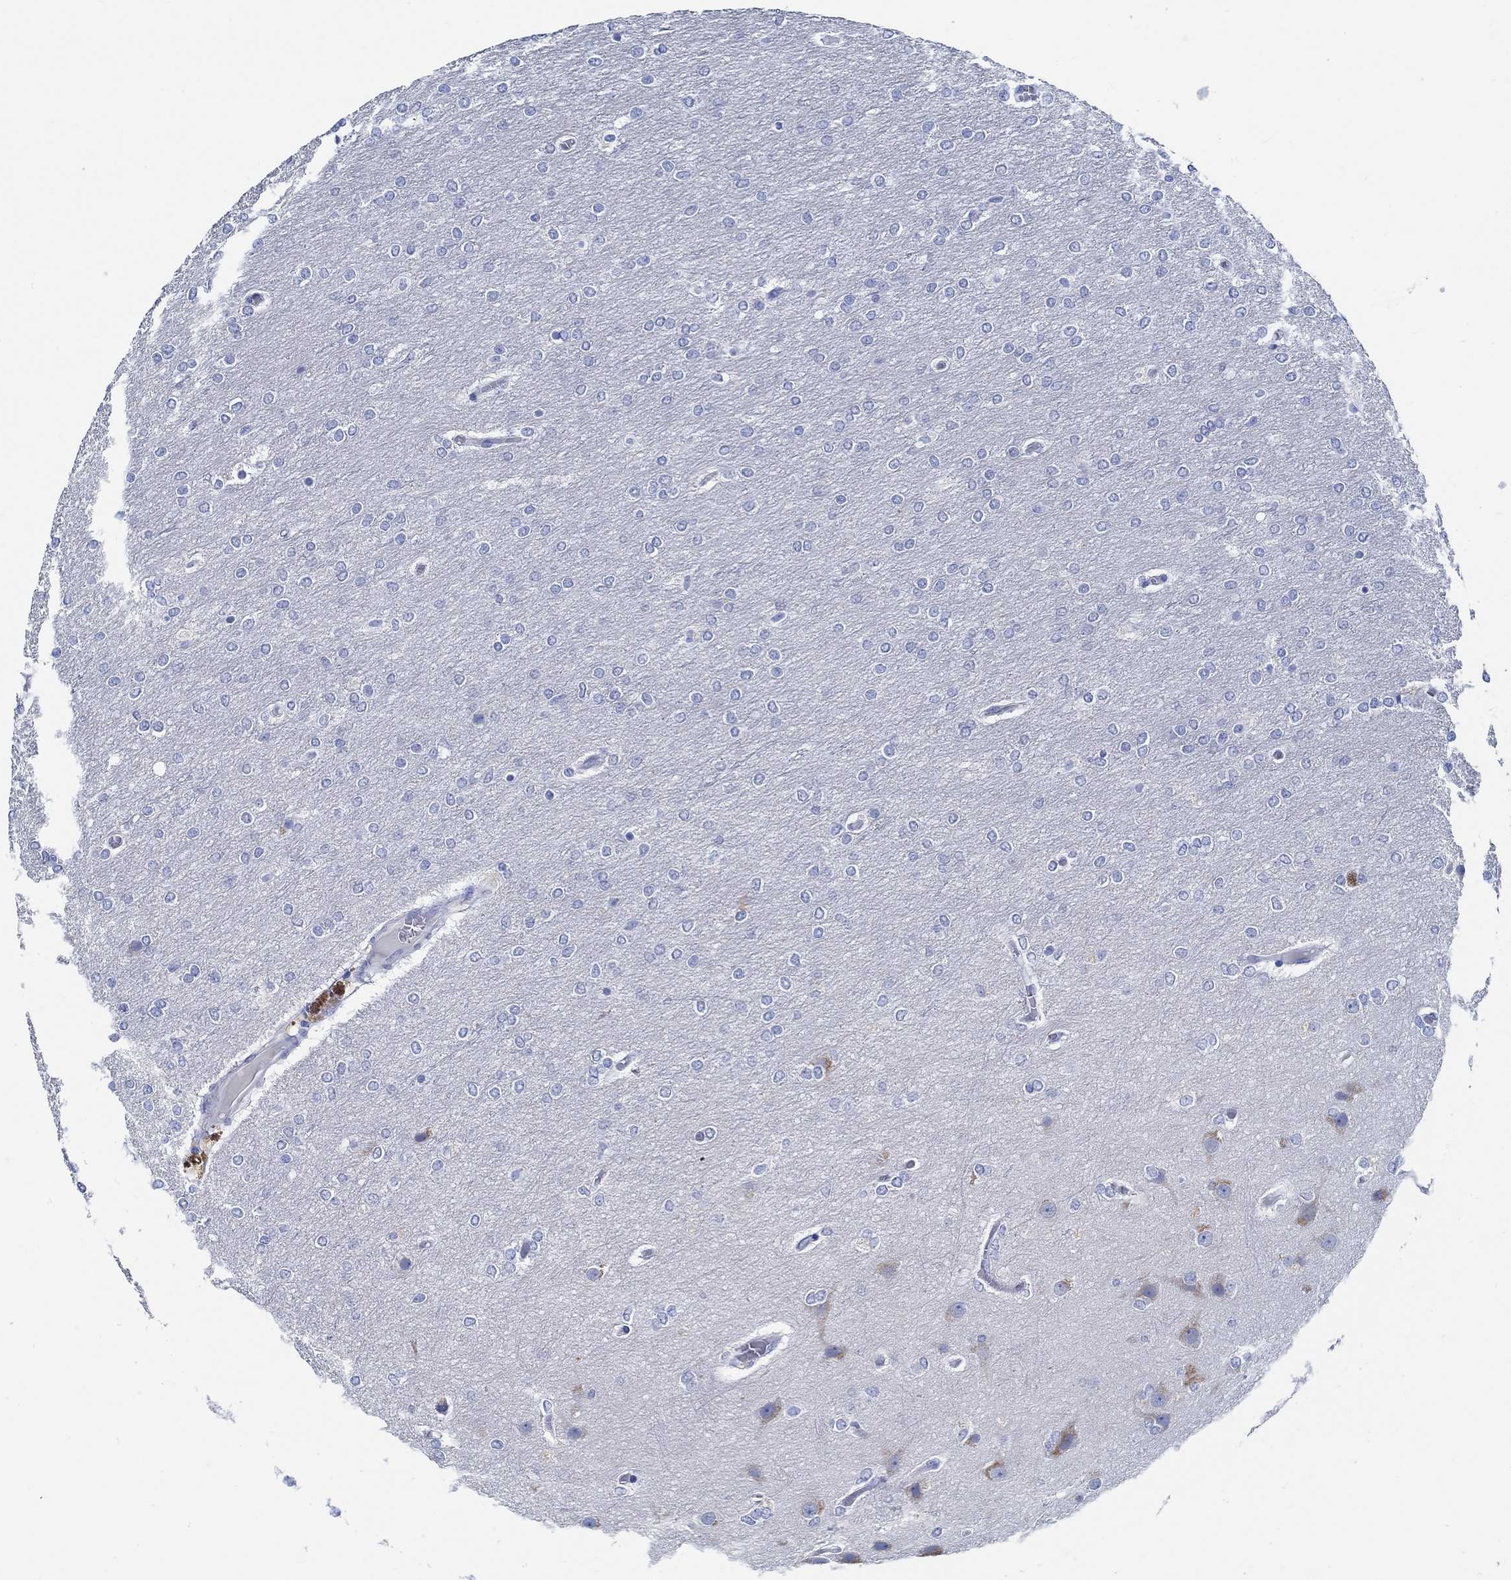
{"staining": {"intensity": "negative", "quantity": "none", "location": "none"}, "tissue": "glioma", "cell_type": "Tumor cells", "image_type": "cancer", "snomed": [{"axis": "morphology", "description": "Glioma, malignant, High grade"}, {"axis": "topography", "description": "Brain"}], "caption": "A histopathology image of glioma stained for a protein shows no brown staining in tumor cells. (Brightfield microscopy of DAB immunohistochemistry (IHC) at high magnification).", "gene": "SLC45A1", "patient": {"sex": "female", "age": 61}}